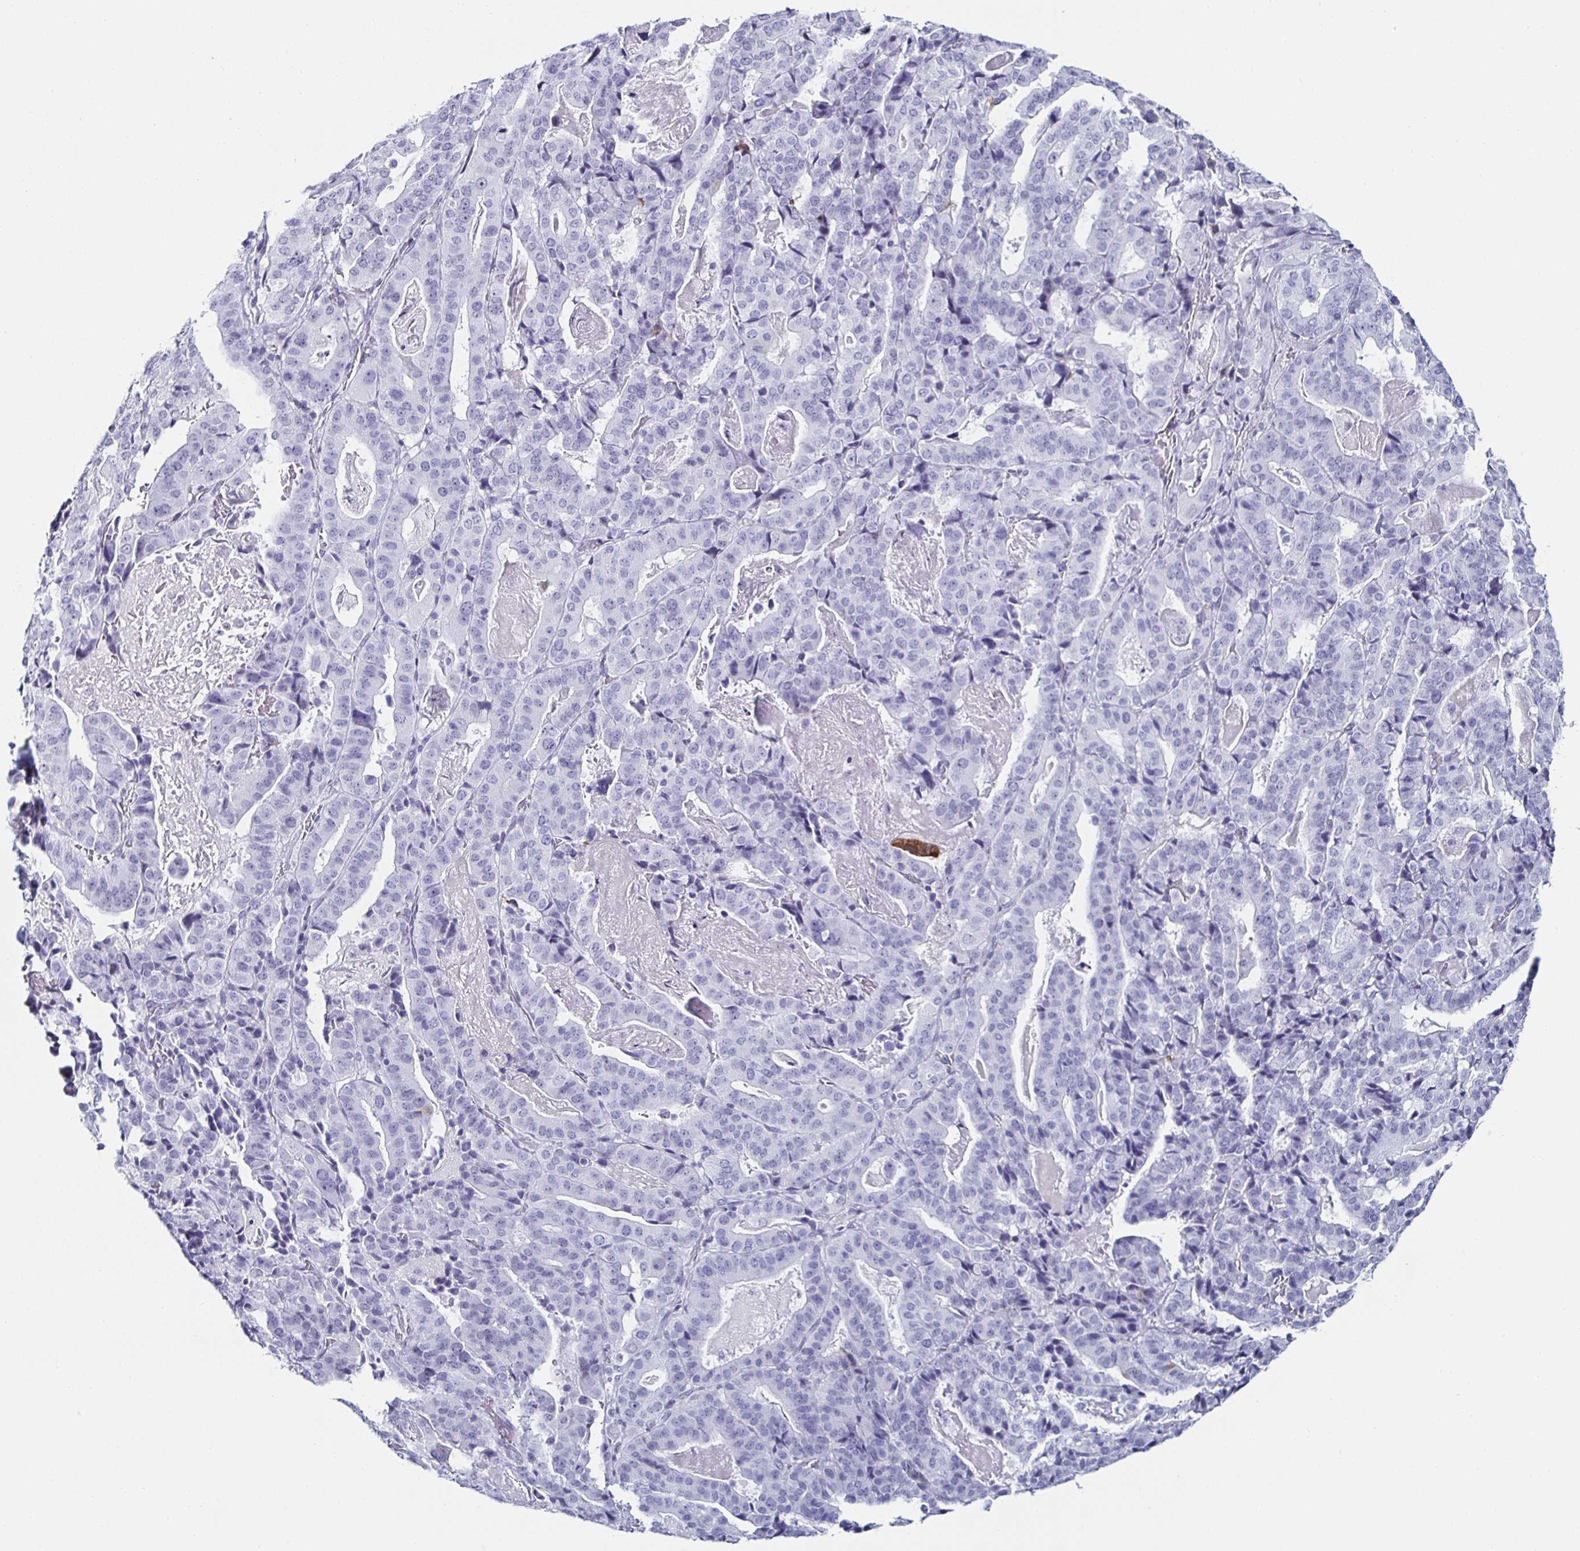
{"staining": {"intensity": "negative", "quantity": "none", "location": "none"}, "tissue": "stomach cancer", "cell_type": "Tumor cells", "image_type": "cancer", "snomed": [{"axis": "morphology", "description": "Adenocarcinoma, NOS"}, {"axis": "topography", "description": "Stomach"}], "caption": "Immunohistochemistry of human stomach cancer (adenocarcinoma) shows no expression in tumor cells.", "gene": "KRT4", "patient": {"sex": "male", "age": 48}}